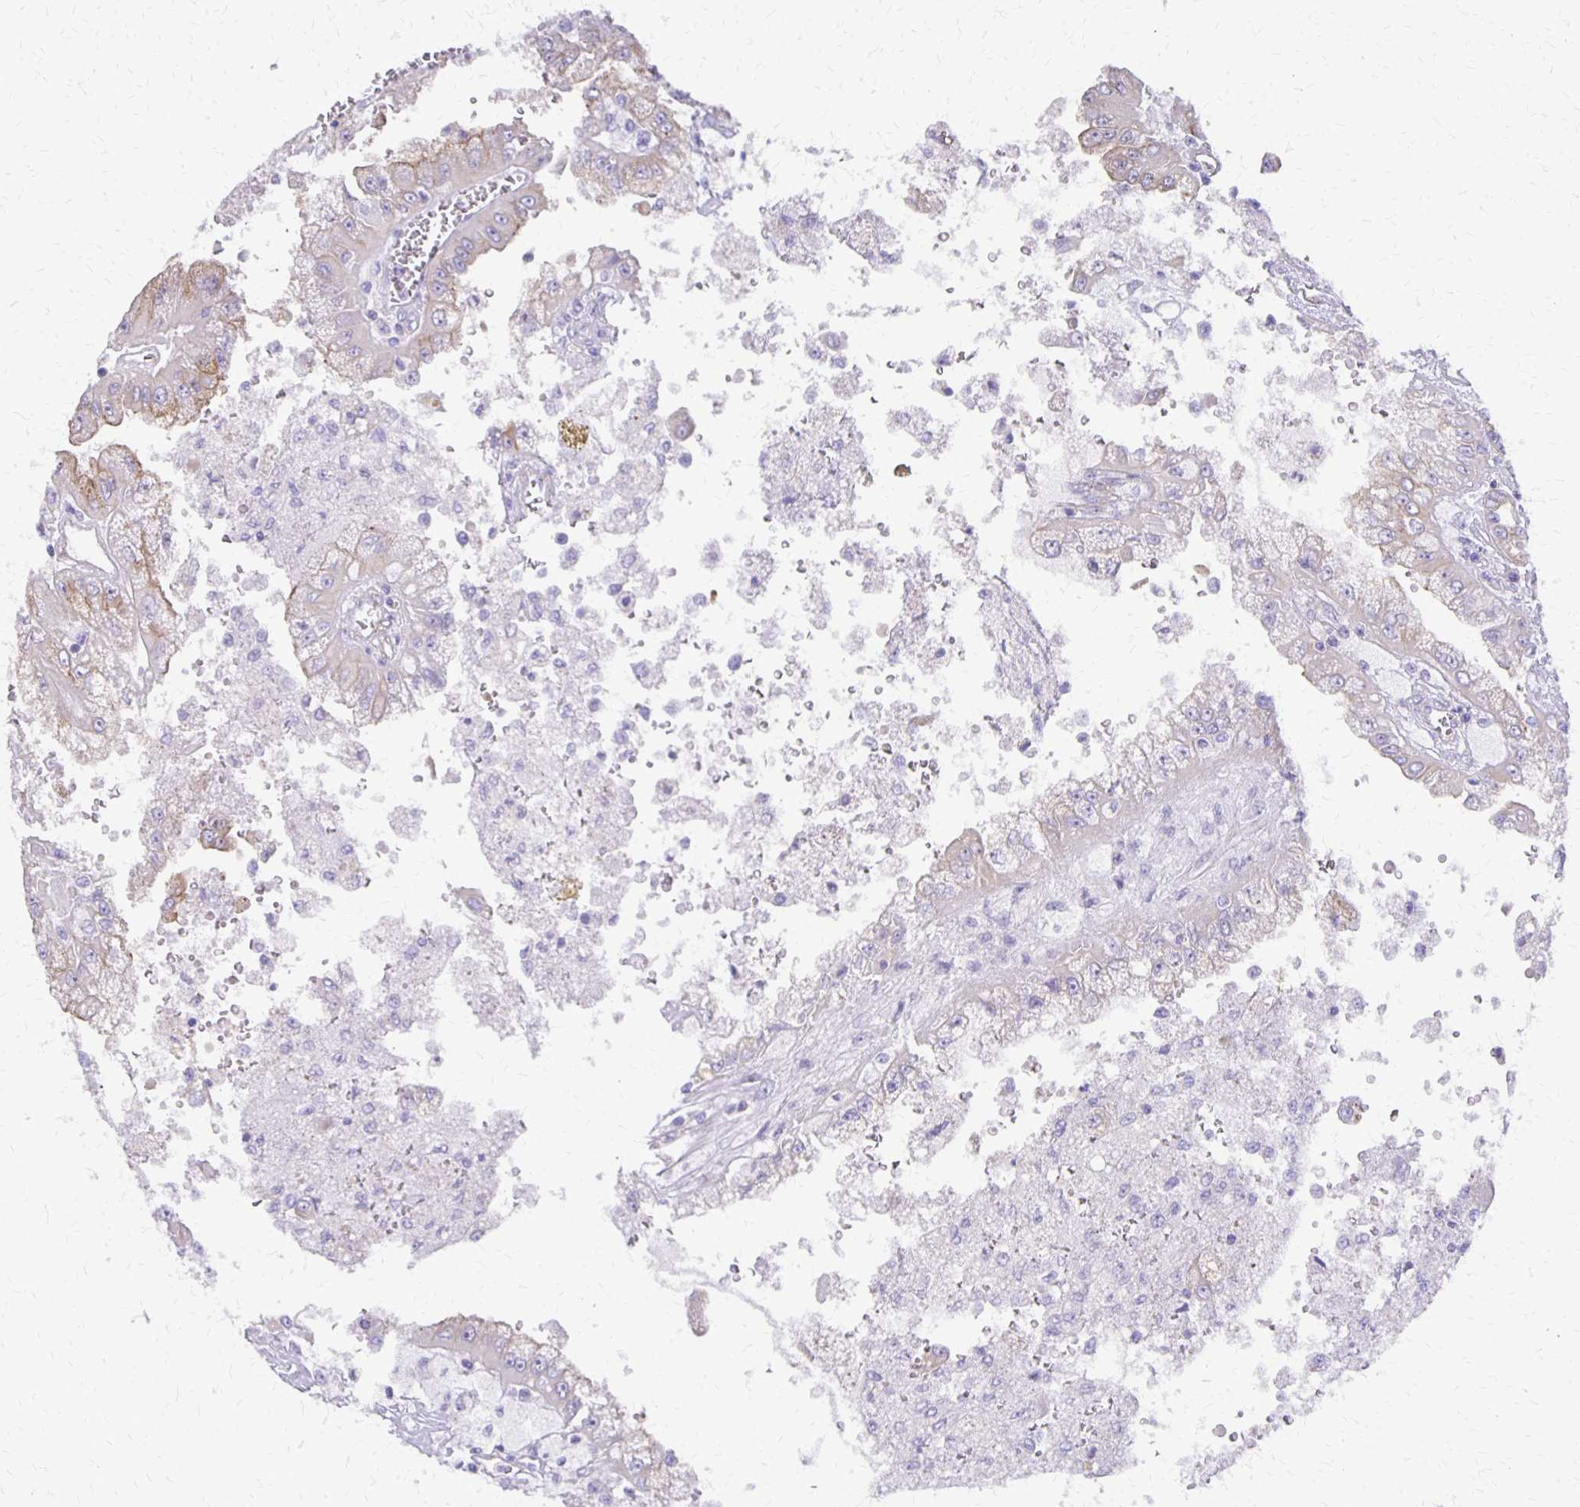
{"staining": {"intensity": "weak", "quantity": "<25%", "location": "cytoplasmic/membranous"}, "tissue": "renal cancer", "cell_type": "Tumor cells", "image_type": "cancer", "snomed": [{"axis": "morphology", "description": "Adenocarcinoma, NOS"}, {"axis": "topography", "description": "Kidney"}], "caption": "Renal adenocarcinoma was stained to show a protein in brown. There is no significant expression in tumor cells.", "gene": "SEPTIN5", "patient": {"sex": "male", "age": 58}}